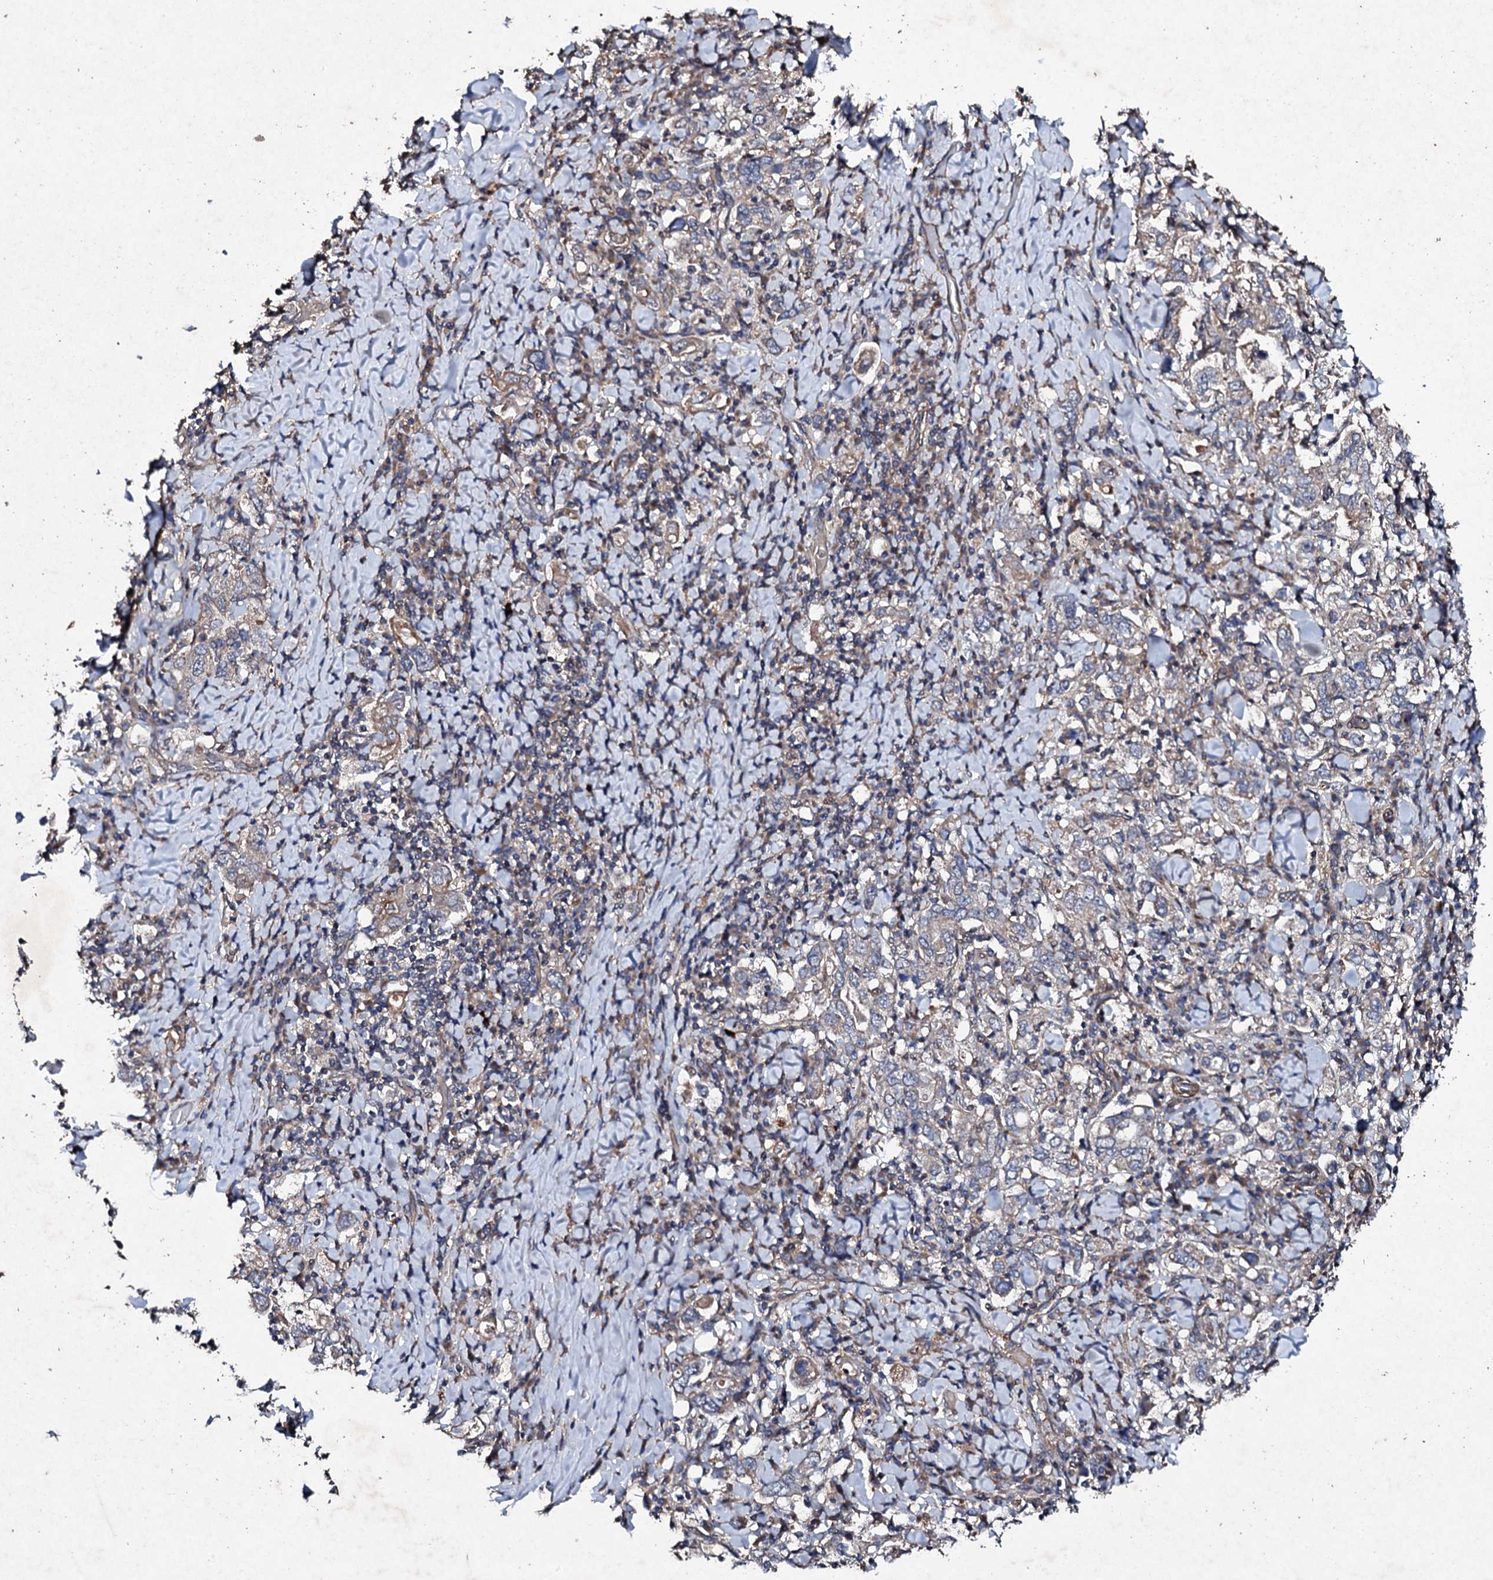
{"staining": {"intensity": "weak", "quantity": ">75%", "location": "cytoplasmic/membranous"}, "tissue": "stomach cancer", "cell_type": "Tumor cells", "image_type": "cancer", "snomed": [{"axis": "morphology", "description": "Adenocarcinoma, NOS"}, {"axis": "topography", "description": "Stomach, upper"}], "caption": "This micrograph displays immunohistochemistry staining of stomach adenocarcinoma, with low weak cytoplasmic/membranous staining in about >75% of tumor cells.", "gene": "MOCOS", "patient": {"sex": "male", "age": 62}}